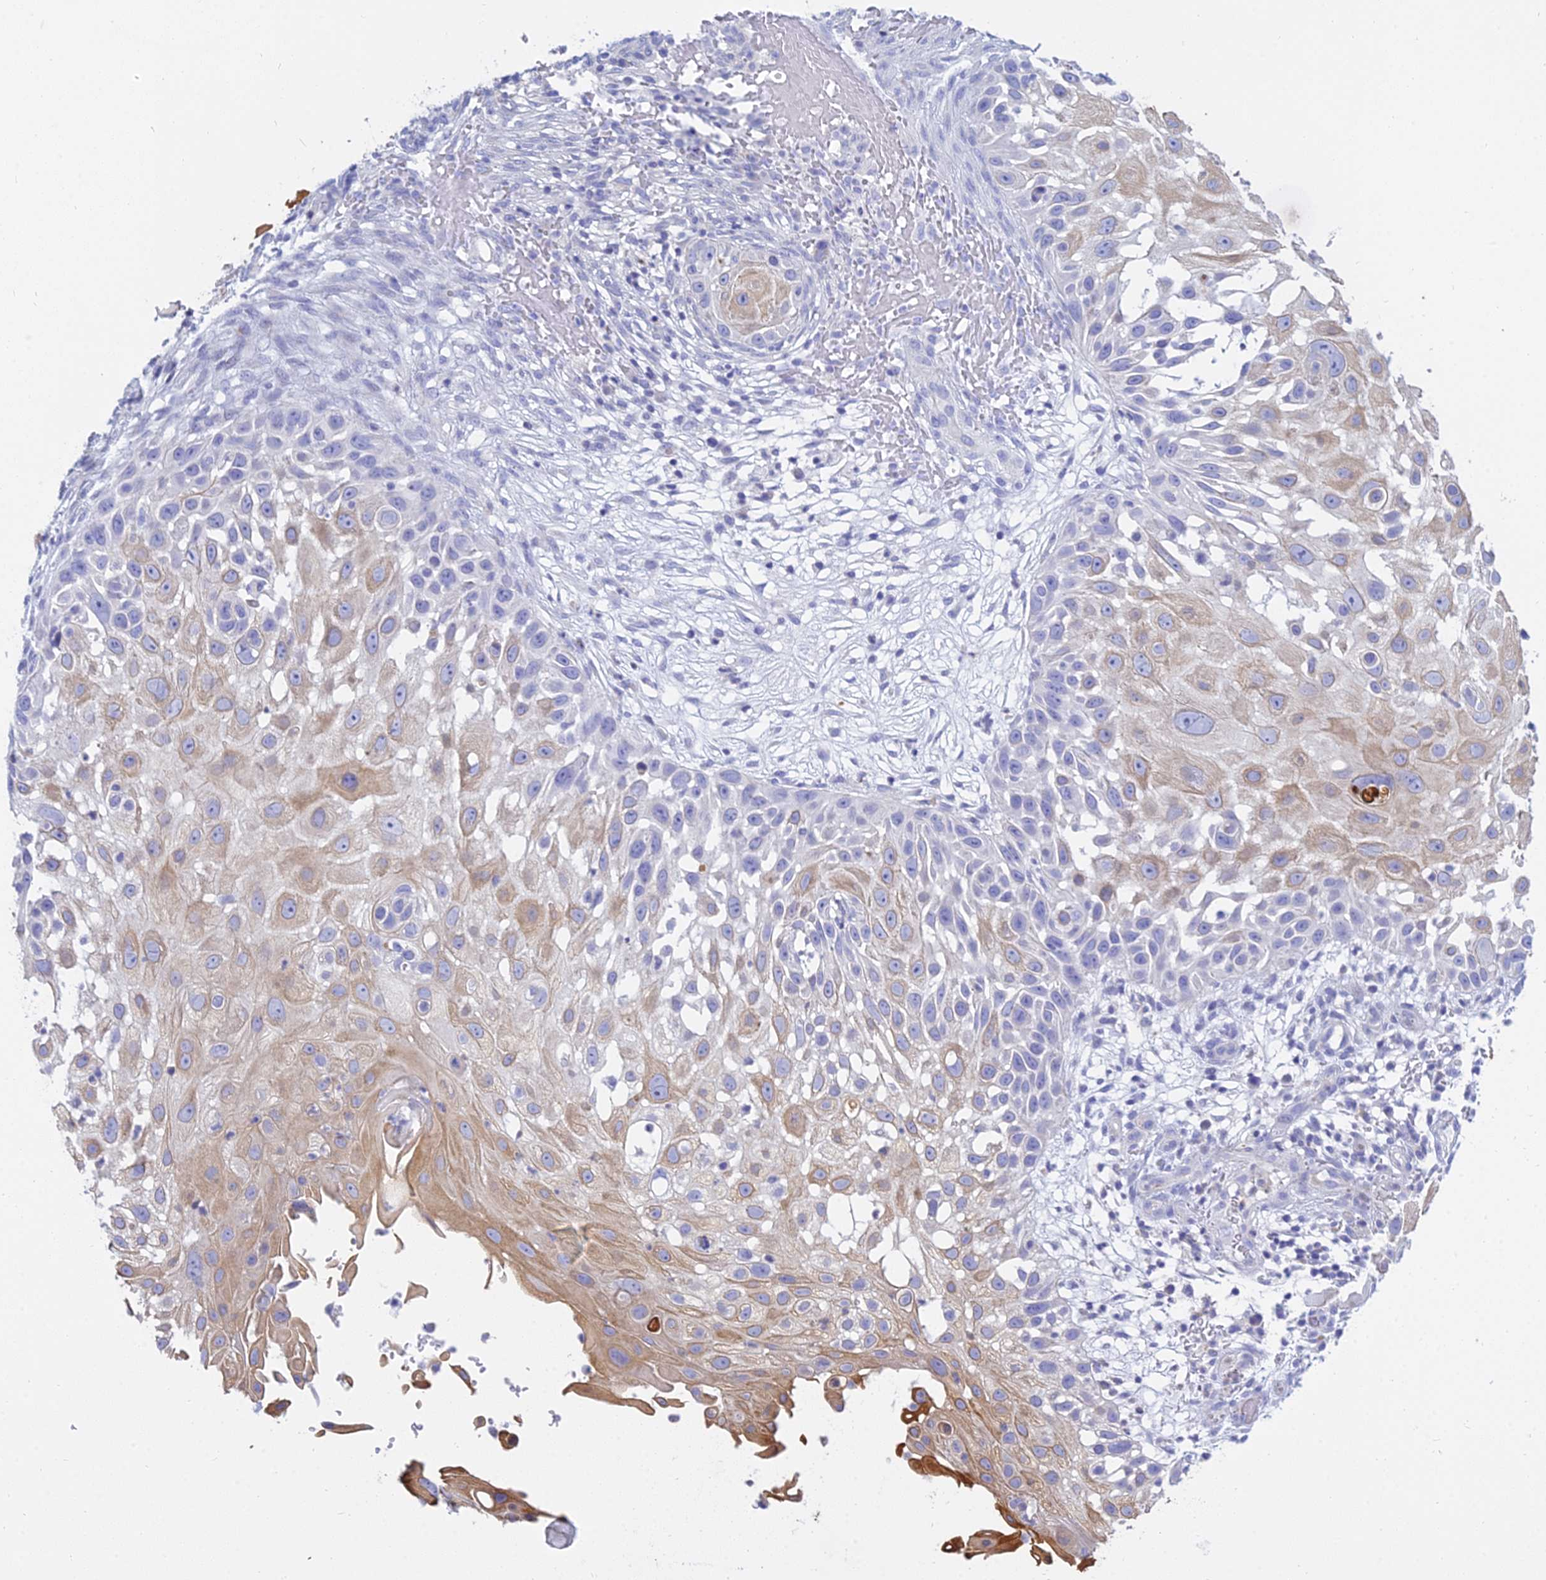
{"staining": {"intensity": "moderate", "quantity": "<25%", "location": "cytoplasmic/membranous"}, "tissue": "skin cancer", "cell_type": "Tumor cells", "image_type": "cancer", "snomed": [{"axis": "morphology", "description": "Squamous cell carcinoma, NOS"}, {"axis": "topography", "description": "Skin"}], "caption": "Protein staining of skin squamous cell carcinoma tissue exhibits moderate cytoplasmic/membranous staining in approximately <25% of tumor cells.", "gene": "SMIM24", "patient": {"sex": "female", "age": 44}}